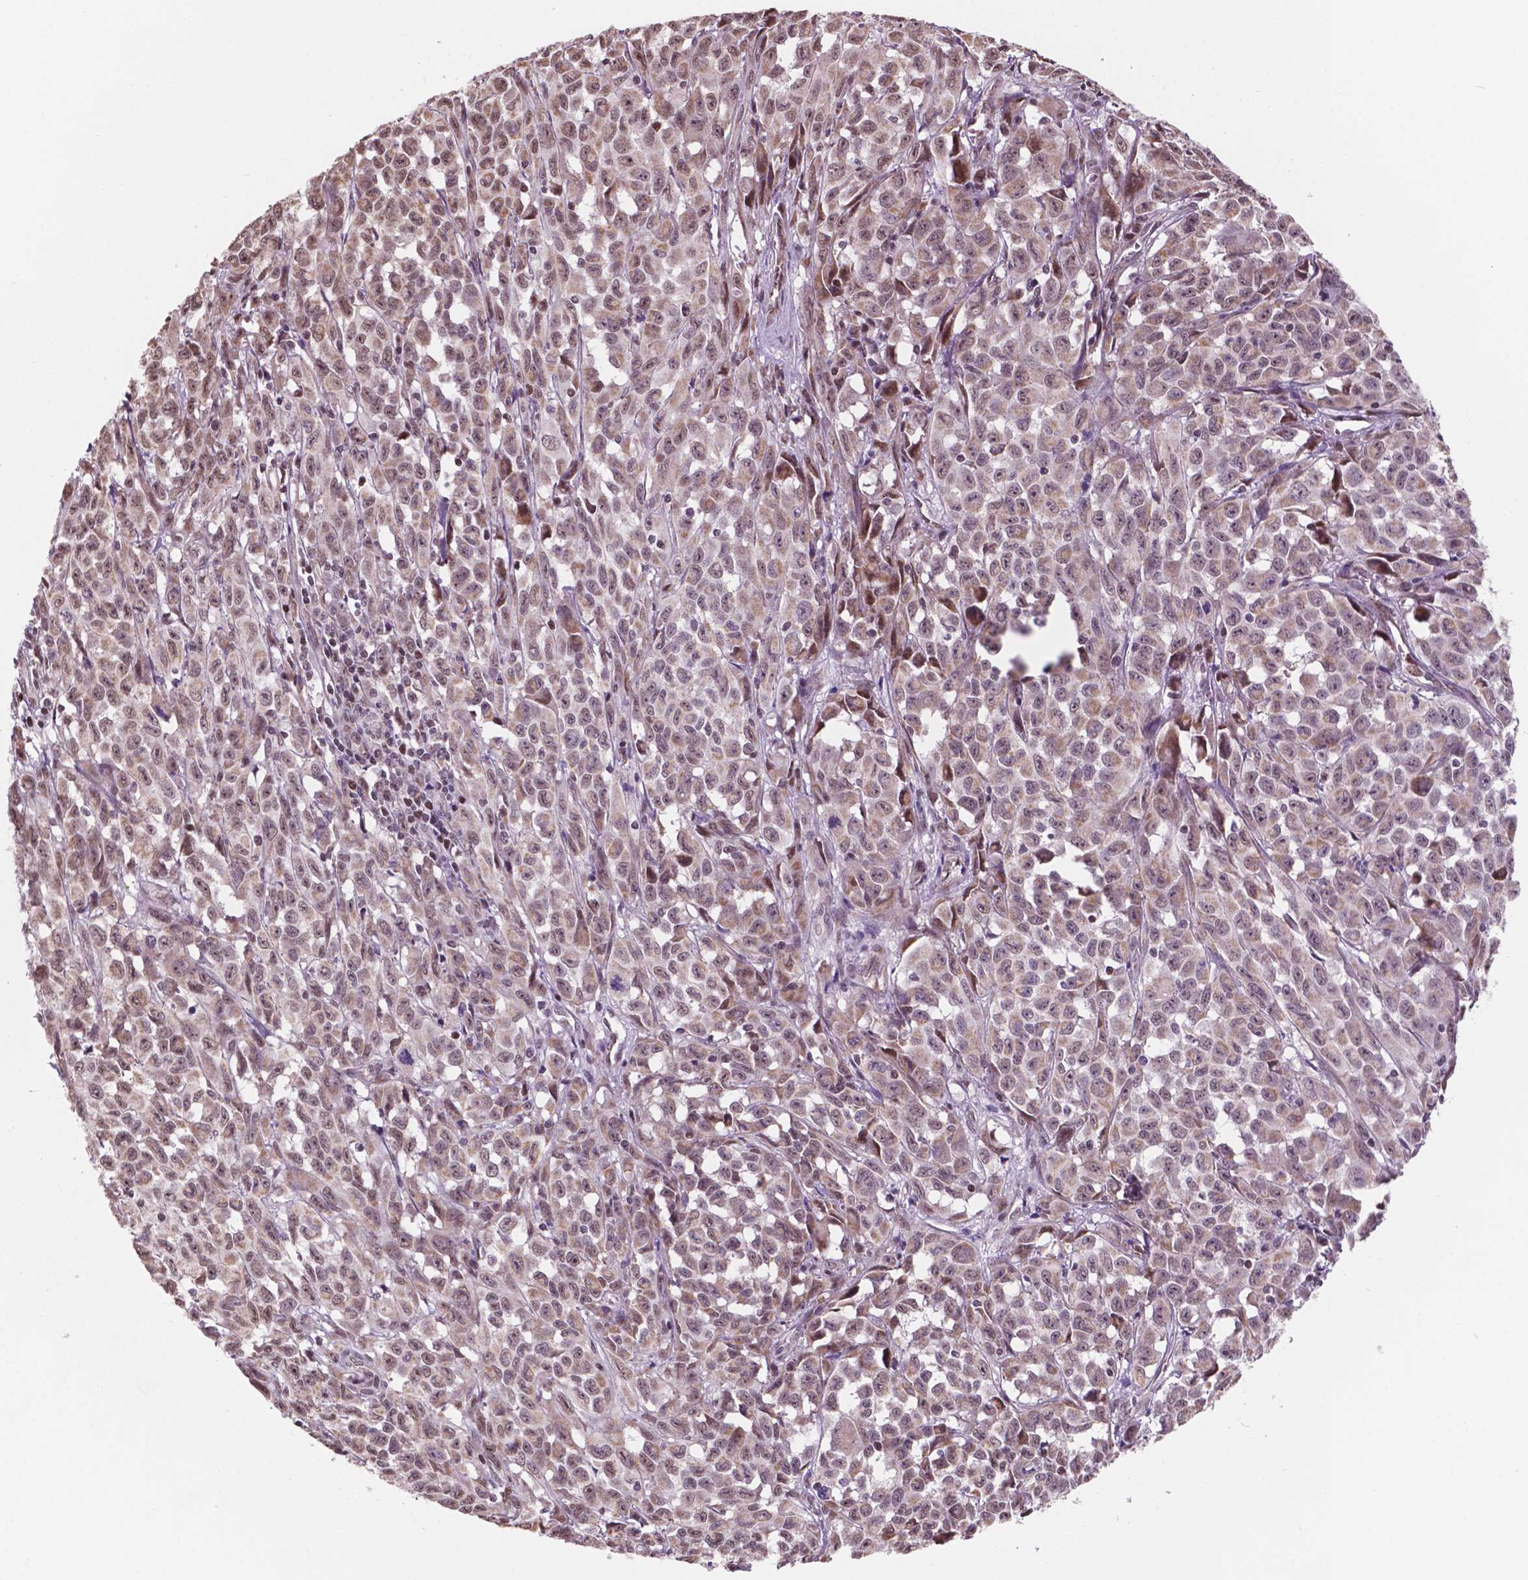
{"staining": {"intensity": "moderate", "quantity": ">75%", "location": "cytoplasmic/membranous,nuclear"}, "tissue": "melanoma", "cell_type": "Tumor cells", "image_type": "cancer", "snomed": [{"axis": "morphology", "description": "Malignant melanoma, NOS"}, {"axis": "topography", "description": "Vulva, labia, clitoris and Bartholin´s gland, NO"}], "caption": "Malignant melanoma stained for a protein (brown) exhibits moderate cytoplasmic/membranous and nuclear positive staining in about >75% of tumor cells.", "gene": "NDUFA10", "patient": {"sex": "female", "age": 75}}